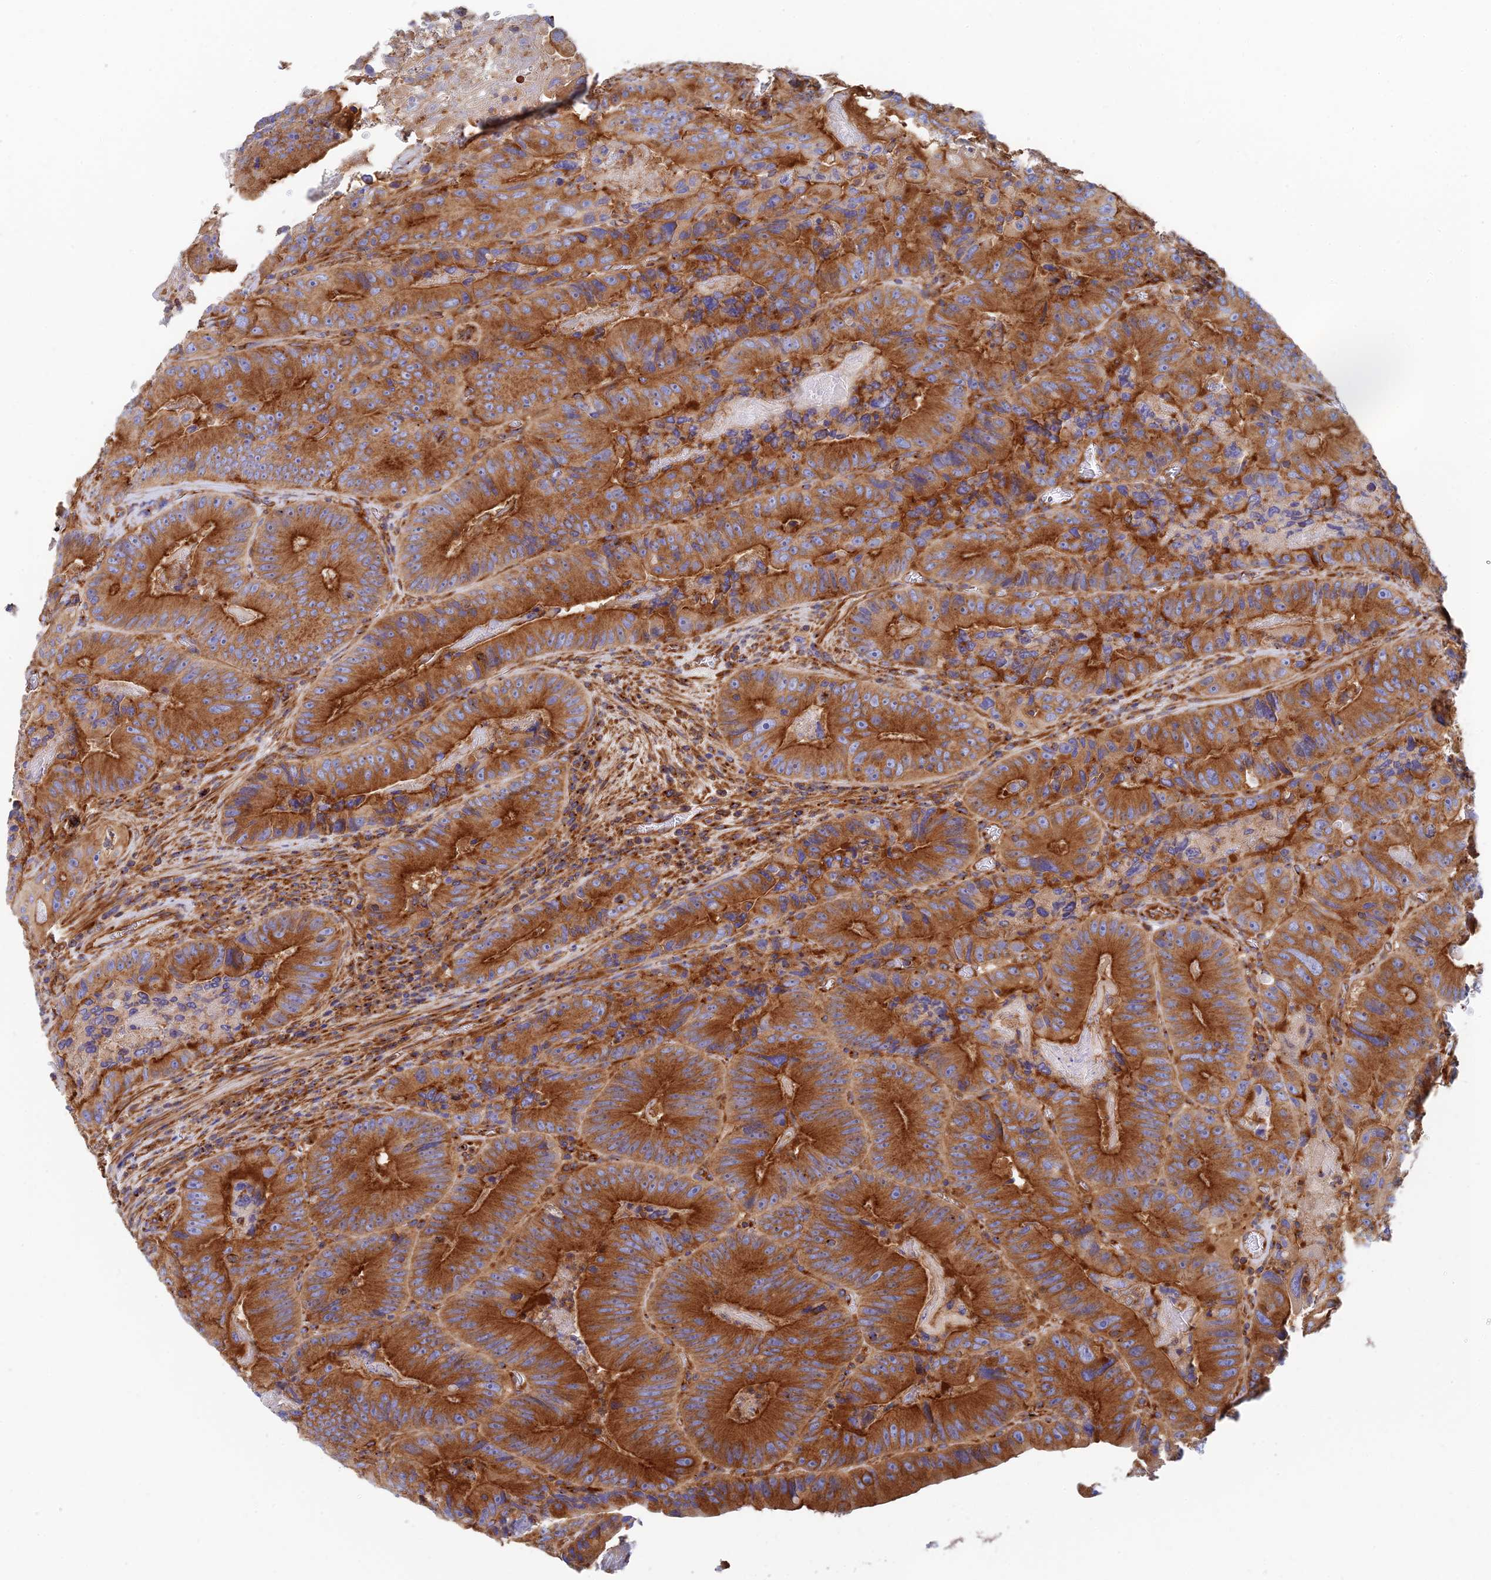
{"staining": {"intensity": "strong", "quantity": ">75%", "location": "cytoplasmic/membranous"}, "tissue": "colorectal cancer", "cell_type": "Tumor cells", "image_type": "cancer", "snomed": [{"axis": "morphology", "description": "Adenocarcinoma, NOS"}, {"axis": "topography", "description": "Colon"}], "caption": "Immunohistochemistry (IHC) (DAB) staining of colorectal cancer (adenocarcinoma) reveals strong cytoplasmic/membranous protein staining in approximately >75% of tumor cells.", "gene": "DCTN2", "patient": {"sex": "female", "age": 86}}